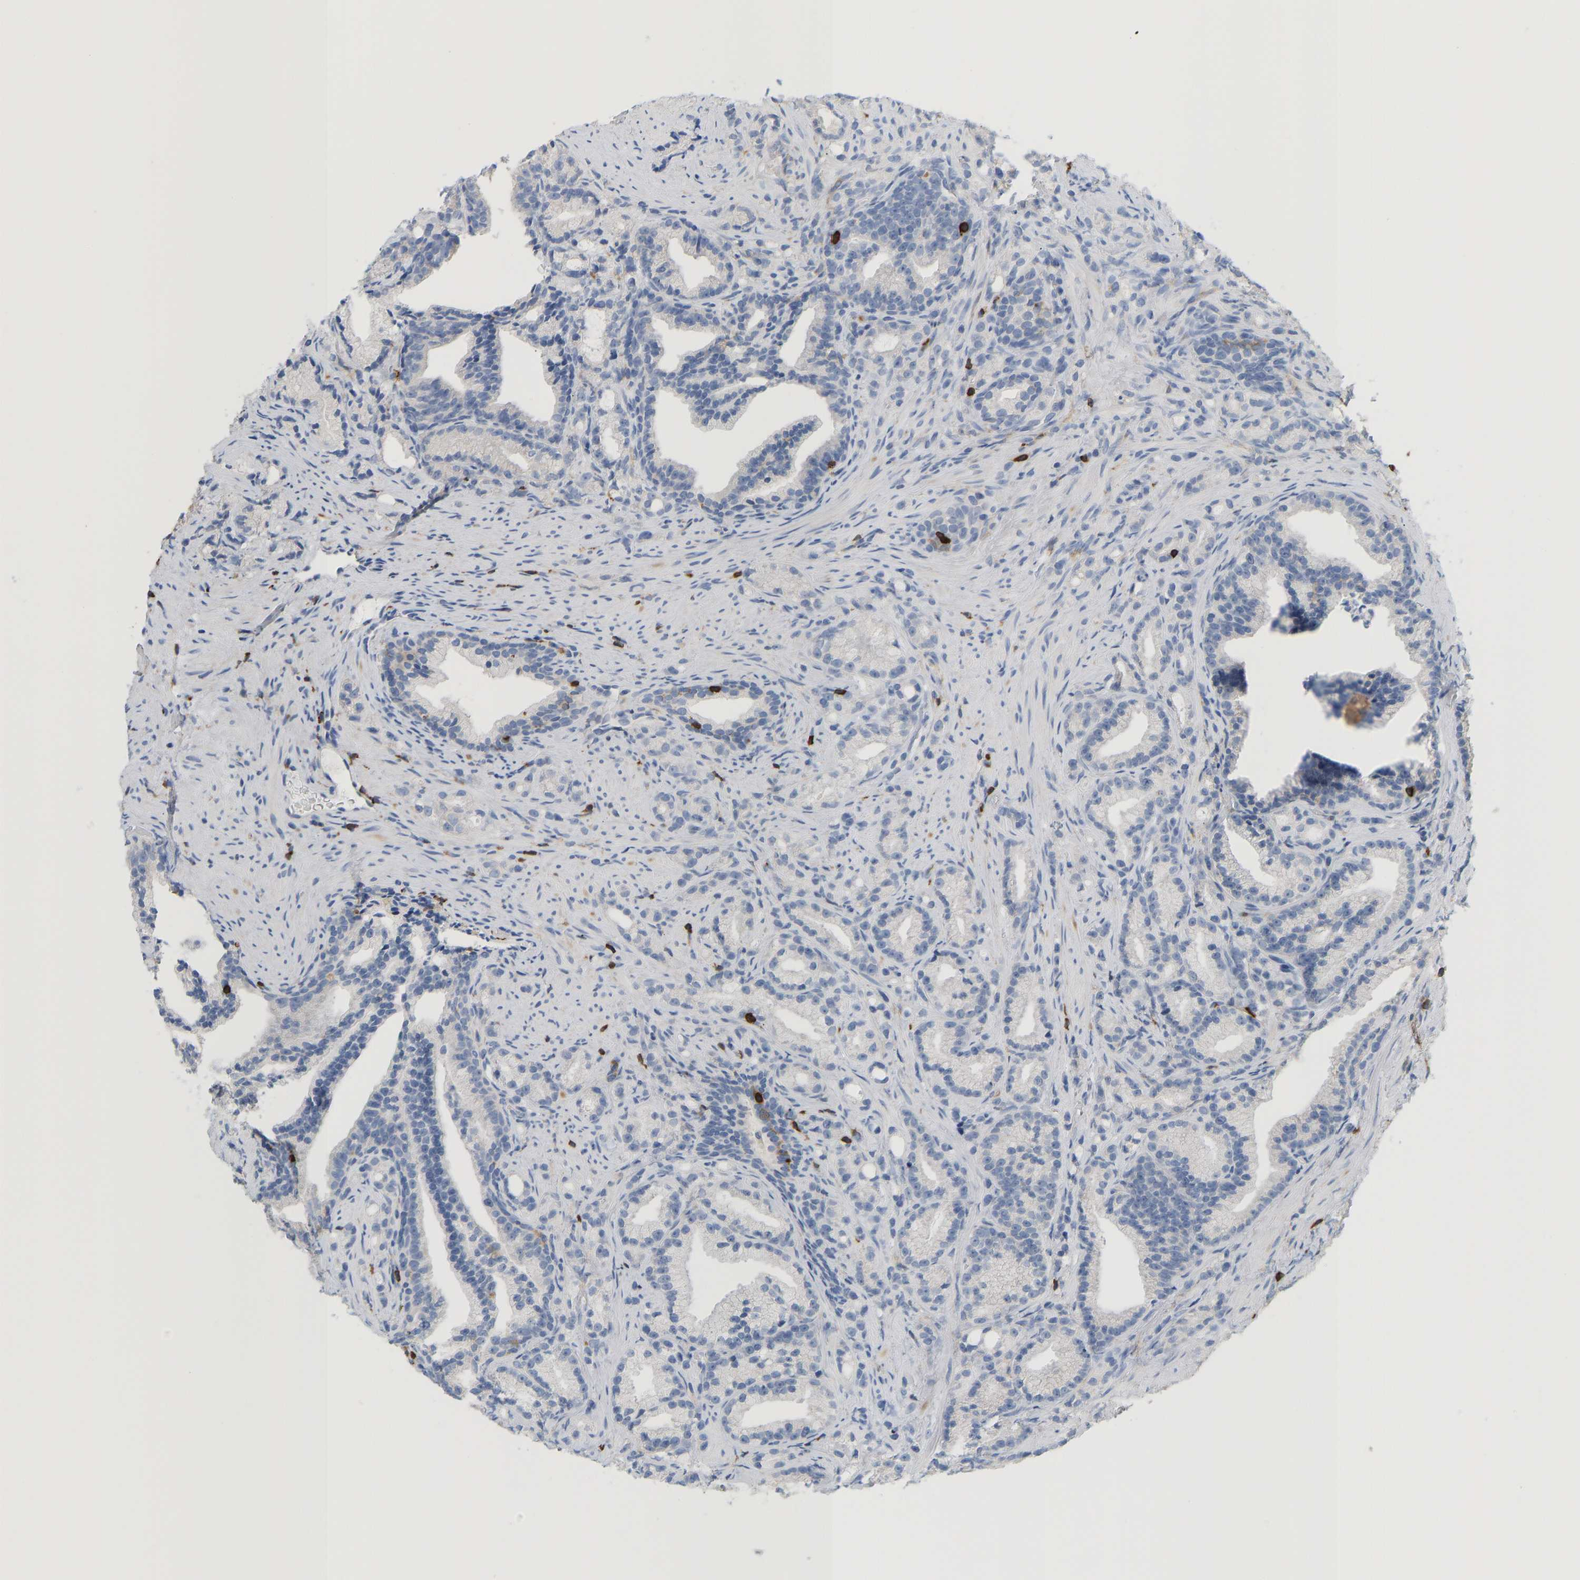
{"staining": {"intensity": "negative", "quantity": "none", "location": "none"}, "tissue": "prostate cancer", "cell_type": "Tumor cells", "image_type": "cancer", "snomed": [{"axis": "morphology", "description": "Adenocarcinoma, Low grade"}, {"axis": "topography", "description": "Prostate"}], "caption": "High power microscopy micrograph of an immunohistochemistry photomicrograph of prostate adenocarcinoma (low-grade), revealing no significant expression in tumor cells.", "gene": "EVL", "patient": {"sex": "male", "age": 89}}